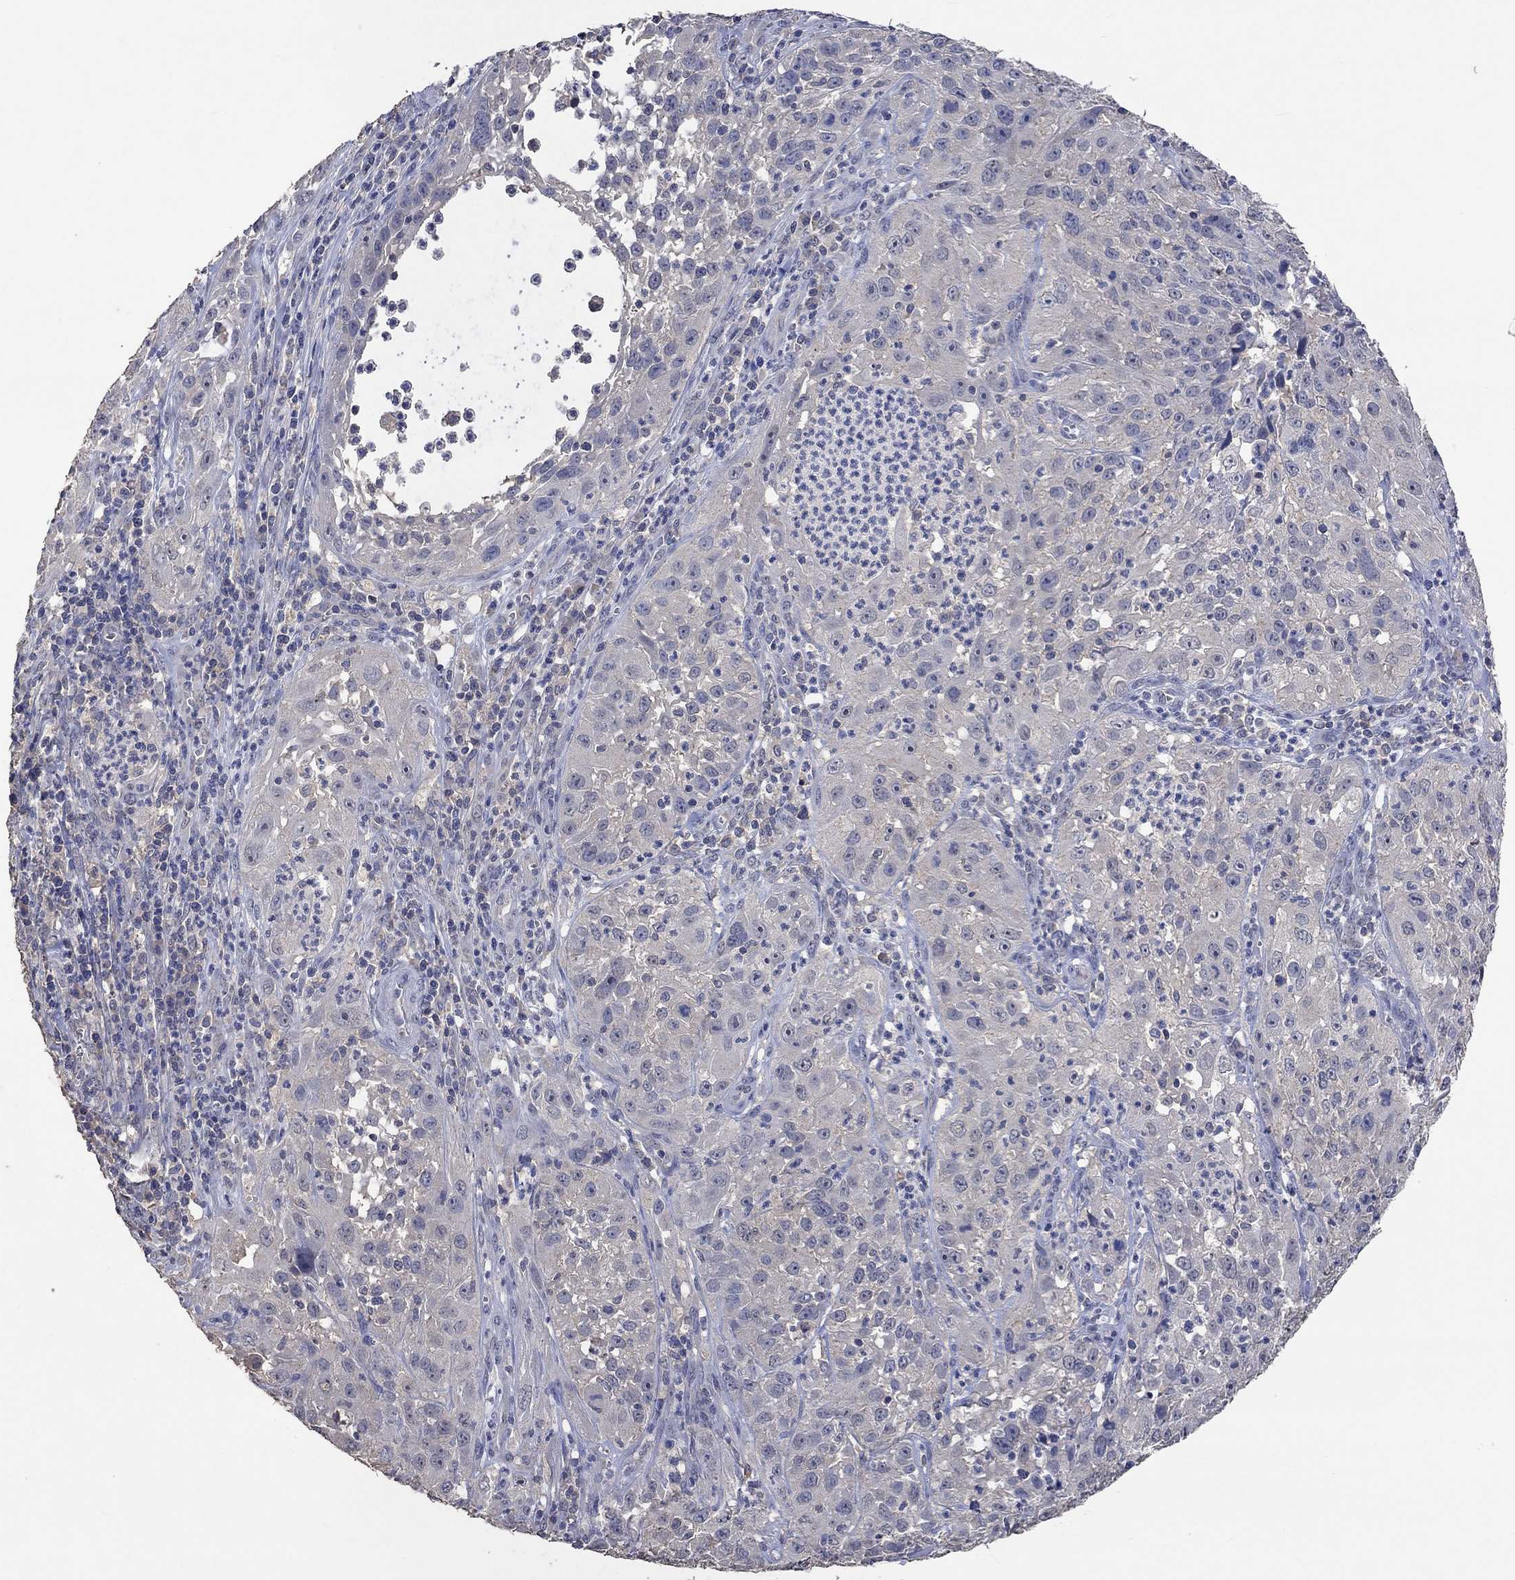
{"staining": {"intensity": "negative", "quantity": "none", "location": "none"}, "tissue": "cervical cancer", "cell_type": "Tumor cells", "image_type": "cancer", "snomed": [{"axis": "morphology", "description": "Squamous cell carcinoma, NOS"}, {"axis": "topography", "description": "Cervix"}], "caption": "Immunohistochemistry of squamous cell carcinoma (cervical) reveals no staining in tumor cells.", "gene": "PTPN20", "patient": {"sex": "female", "age": 32}}